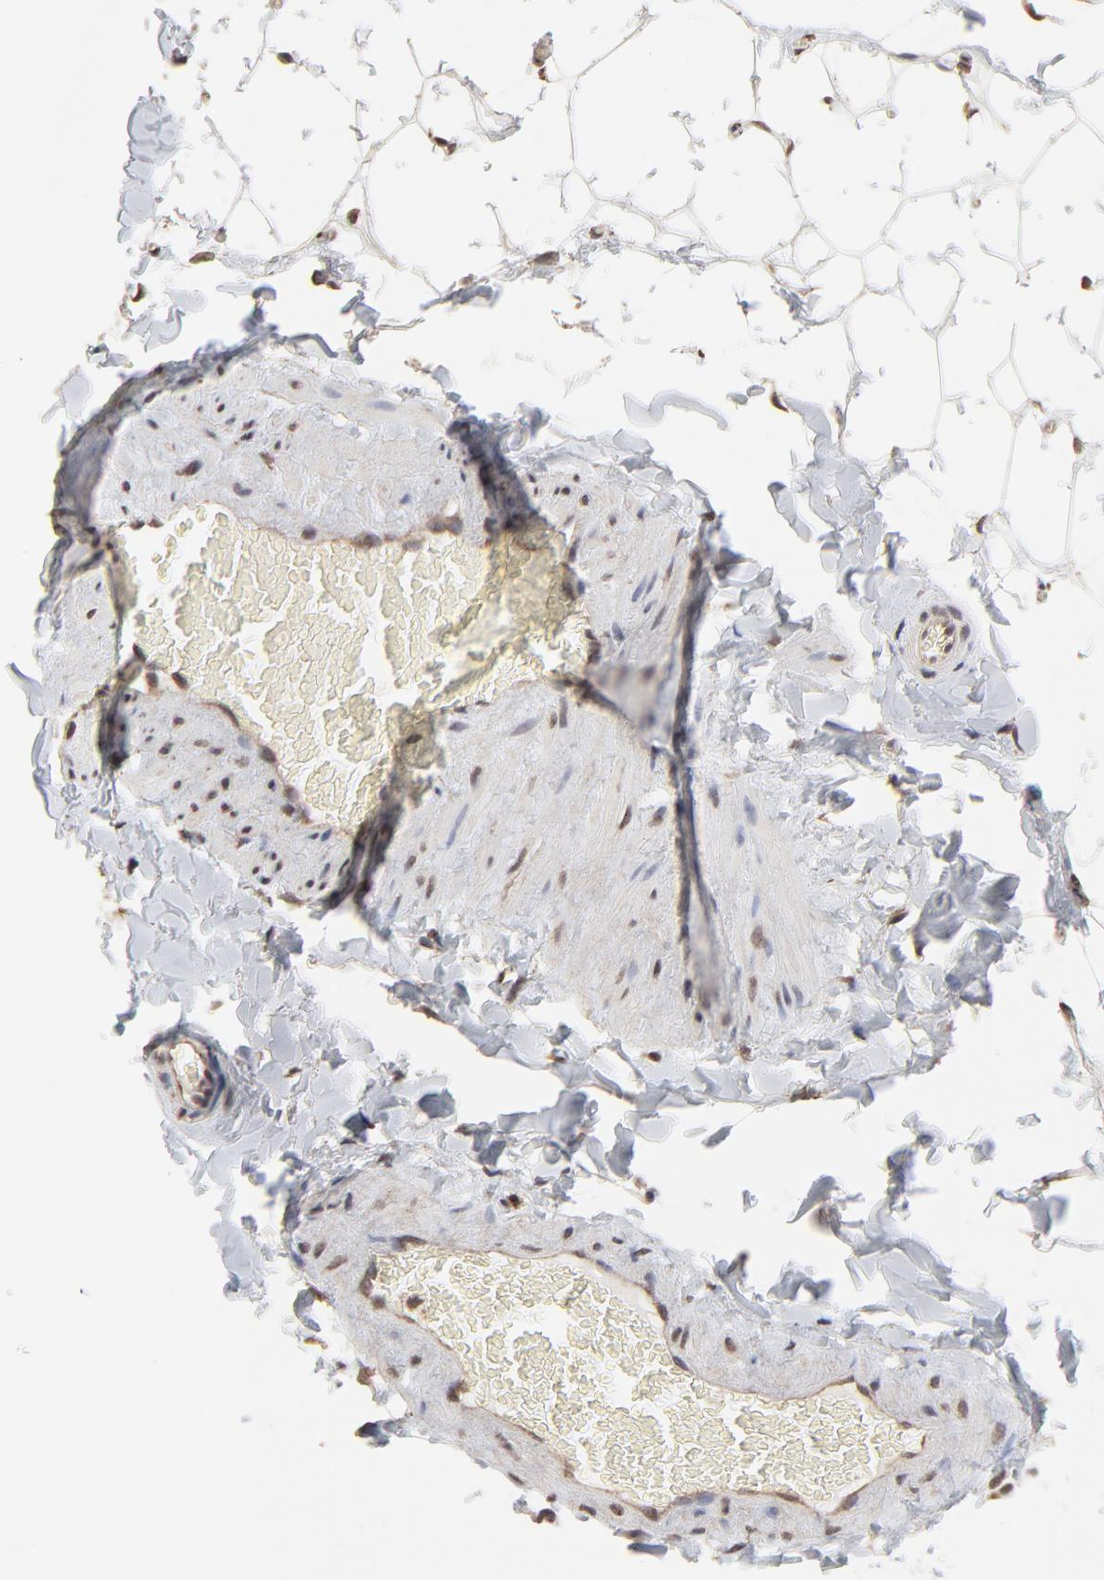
{"staining": {"intensity": "moderate", "quantity": ">75%", "location": "nuclear"}, "tissue": "adipose tissue", "cell_type": "Adipocytes", "image_type": "normal", "snomed": [{"axis": "morphology", "description": "Normal tissue, NOS"}, {"axis": "topography", "description": "Soft tissue"}], "caption": "Moderate nuclear staining is seen in about >75% of adipocytes in normal adipose tissue. The protein is shown in brown color, while the nuclei are stained blue.", "gene": "CHM", "patient": {"sex": "male", "age": 26}}